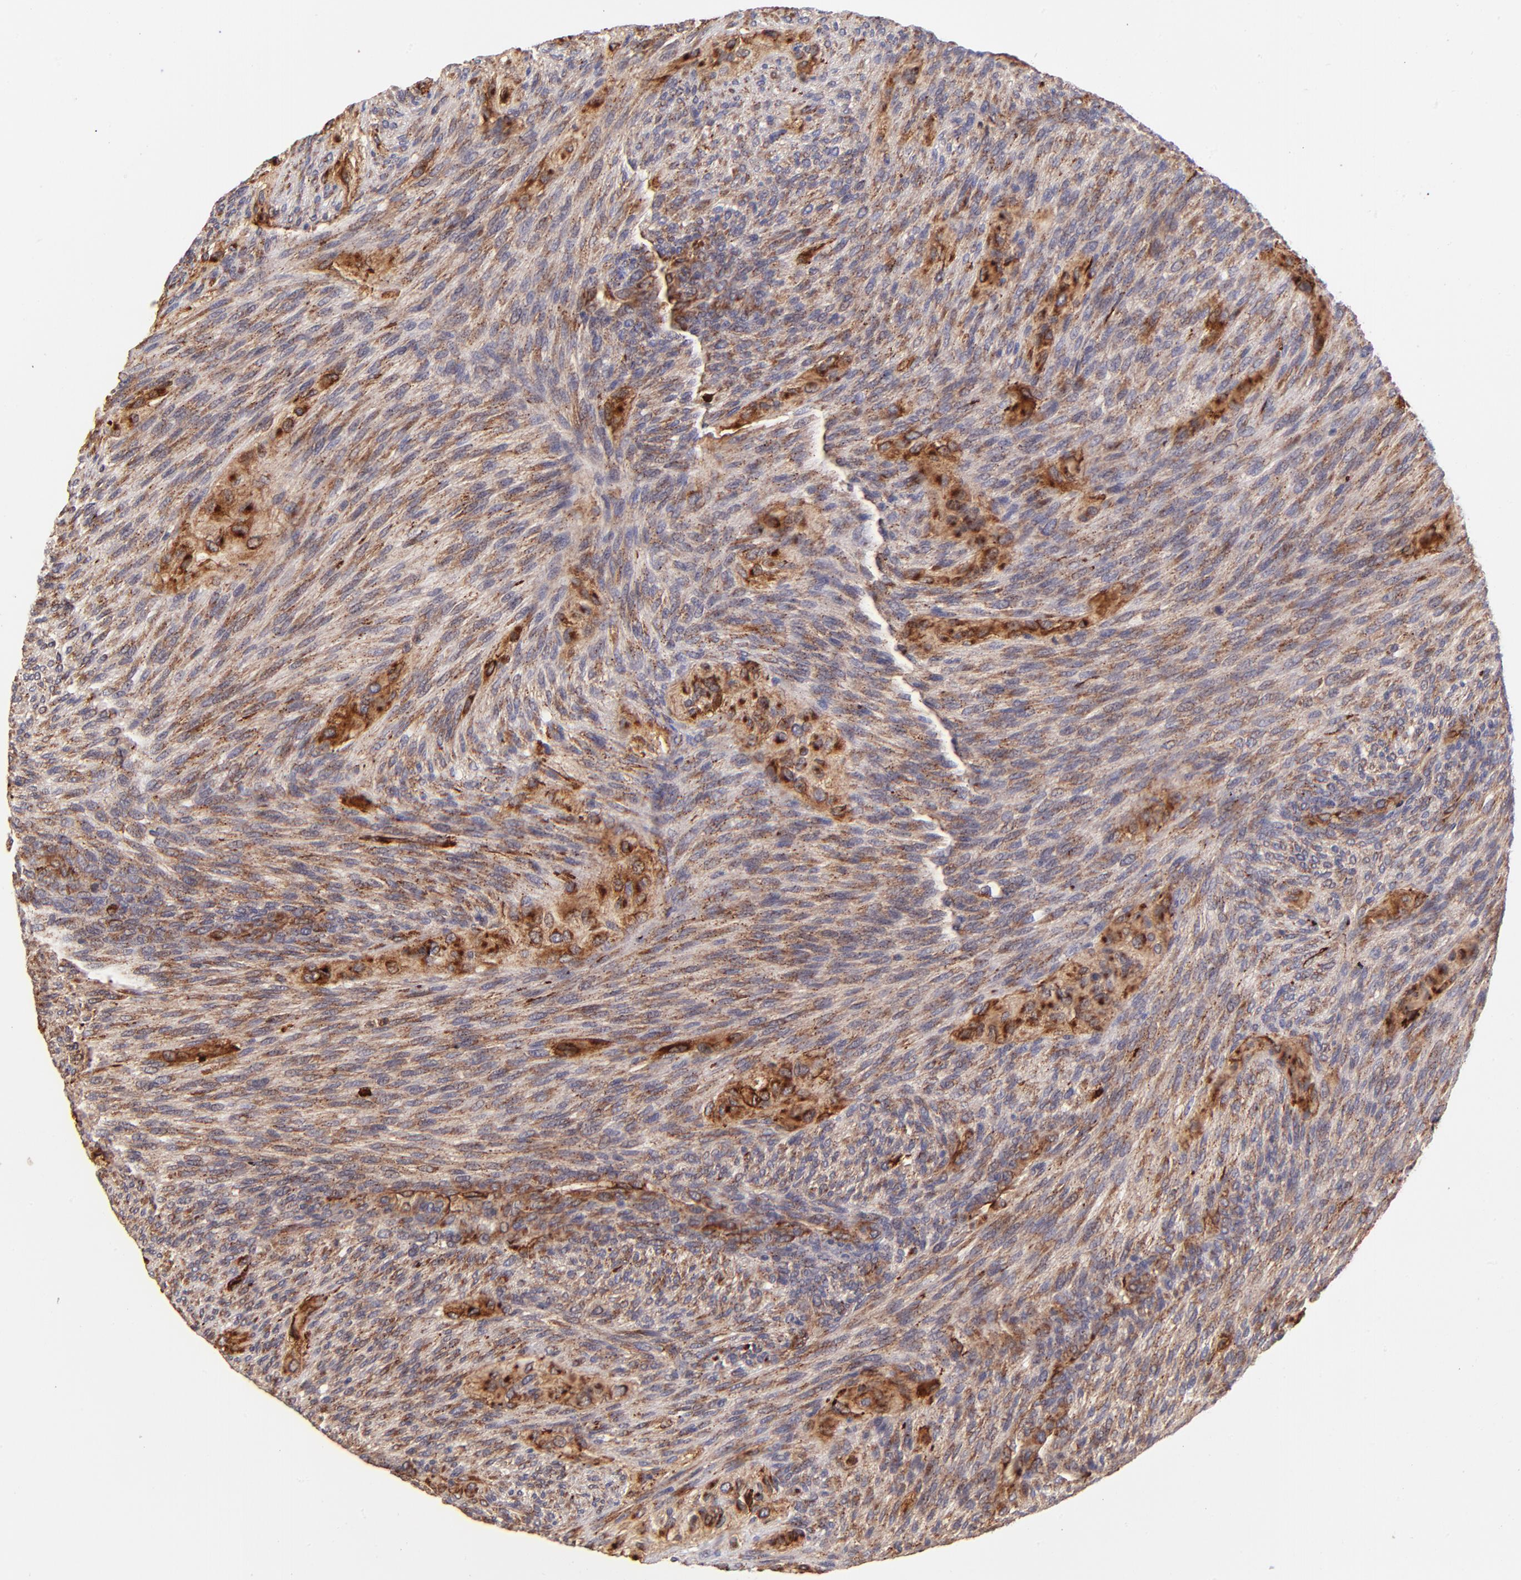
{"staining": {"intensity": "moderate", "quantity": ">75%", "location": "cytoplasmic/membranous"}, "tissue": "glioma", "cell_type": "Tumor cells", "image_type": "cancer", "snomed": [{"axis": "morphology", "description": "Glioma, malignant, High grade"}, {"axis": "topography", "description": "Cerebral cortex"}], "caption": "High-power microscopy captured an IHC micrograph of glioma, revealing moderate cytoplasmic/membranous staining in approximately >75% of tumor cells.", "gene": "SPARC", "patient": {"sex": "female", "age": 55}}